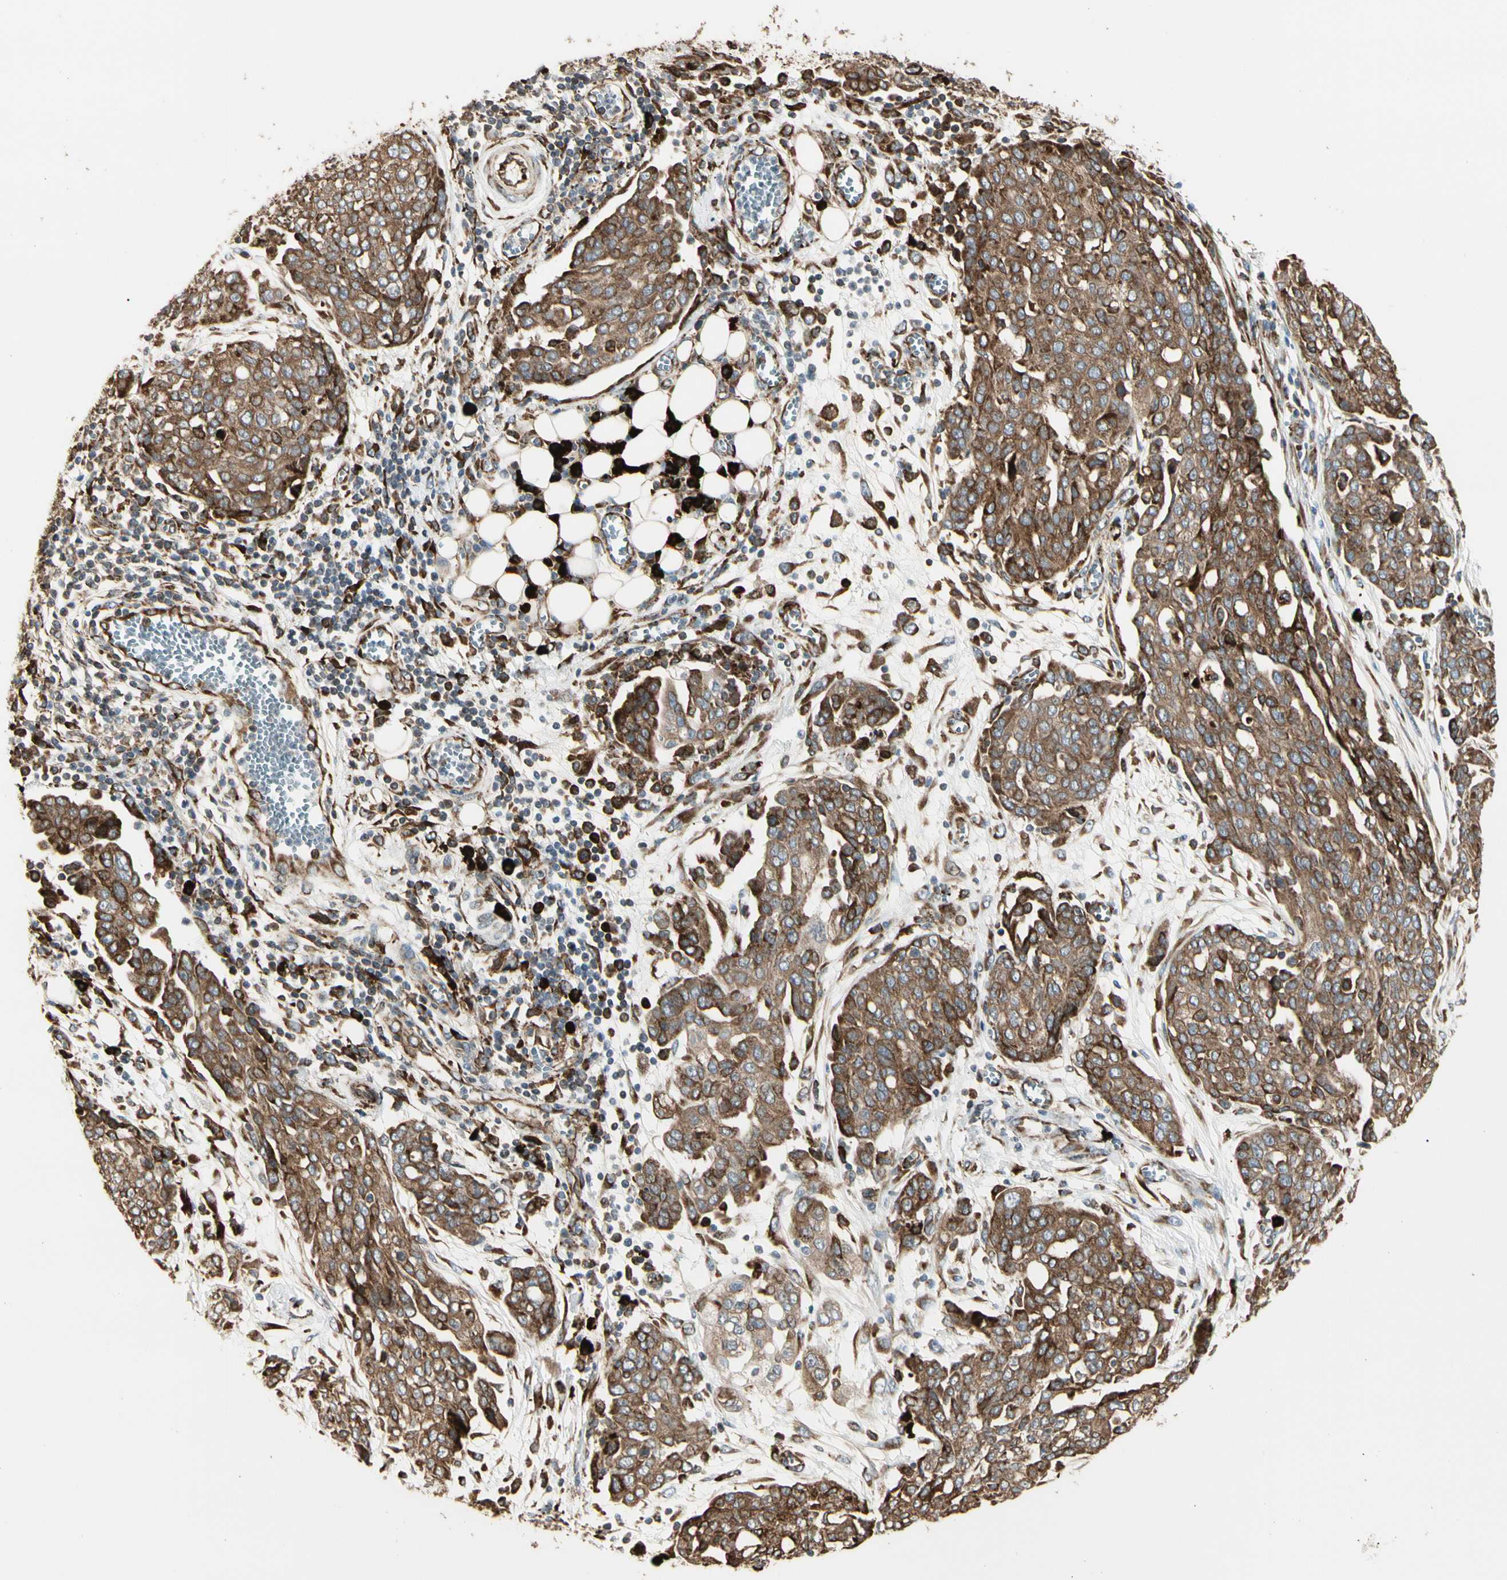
{"staining": {"intensity": "strong", "quantity": ">75%", "location": "cytoplasmic/membranous"}, "tissue": "ovarian cancer", "cell_type": "Tumor cells", "image_type": "cancer", "snomed": [{"axis": "morphology", "description": "Cystadenocarcinoma, serous, NOS"}, {"axis": "topography", "description": "Soft tissue"}, {"axis": "topography", "description": "Ovary"}], "caption": "There is high levels of strong cytoplasmic/membranous expression in tumor cells of ovarian serous cystadenocarcinoma, as demonstrated by immunohistochemical staining (brown color).", "gene": "HSP90B1", "patient": {"sex": "female", "age": 57}}